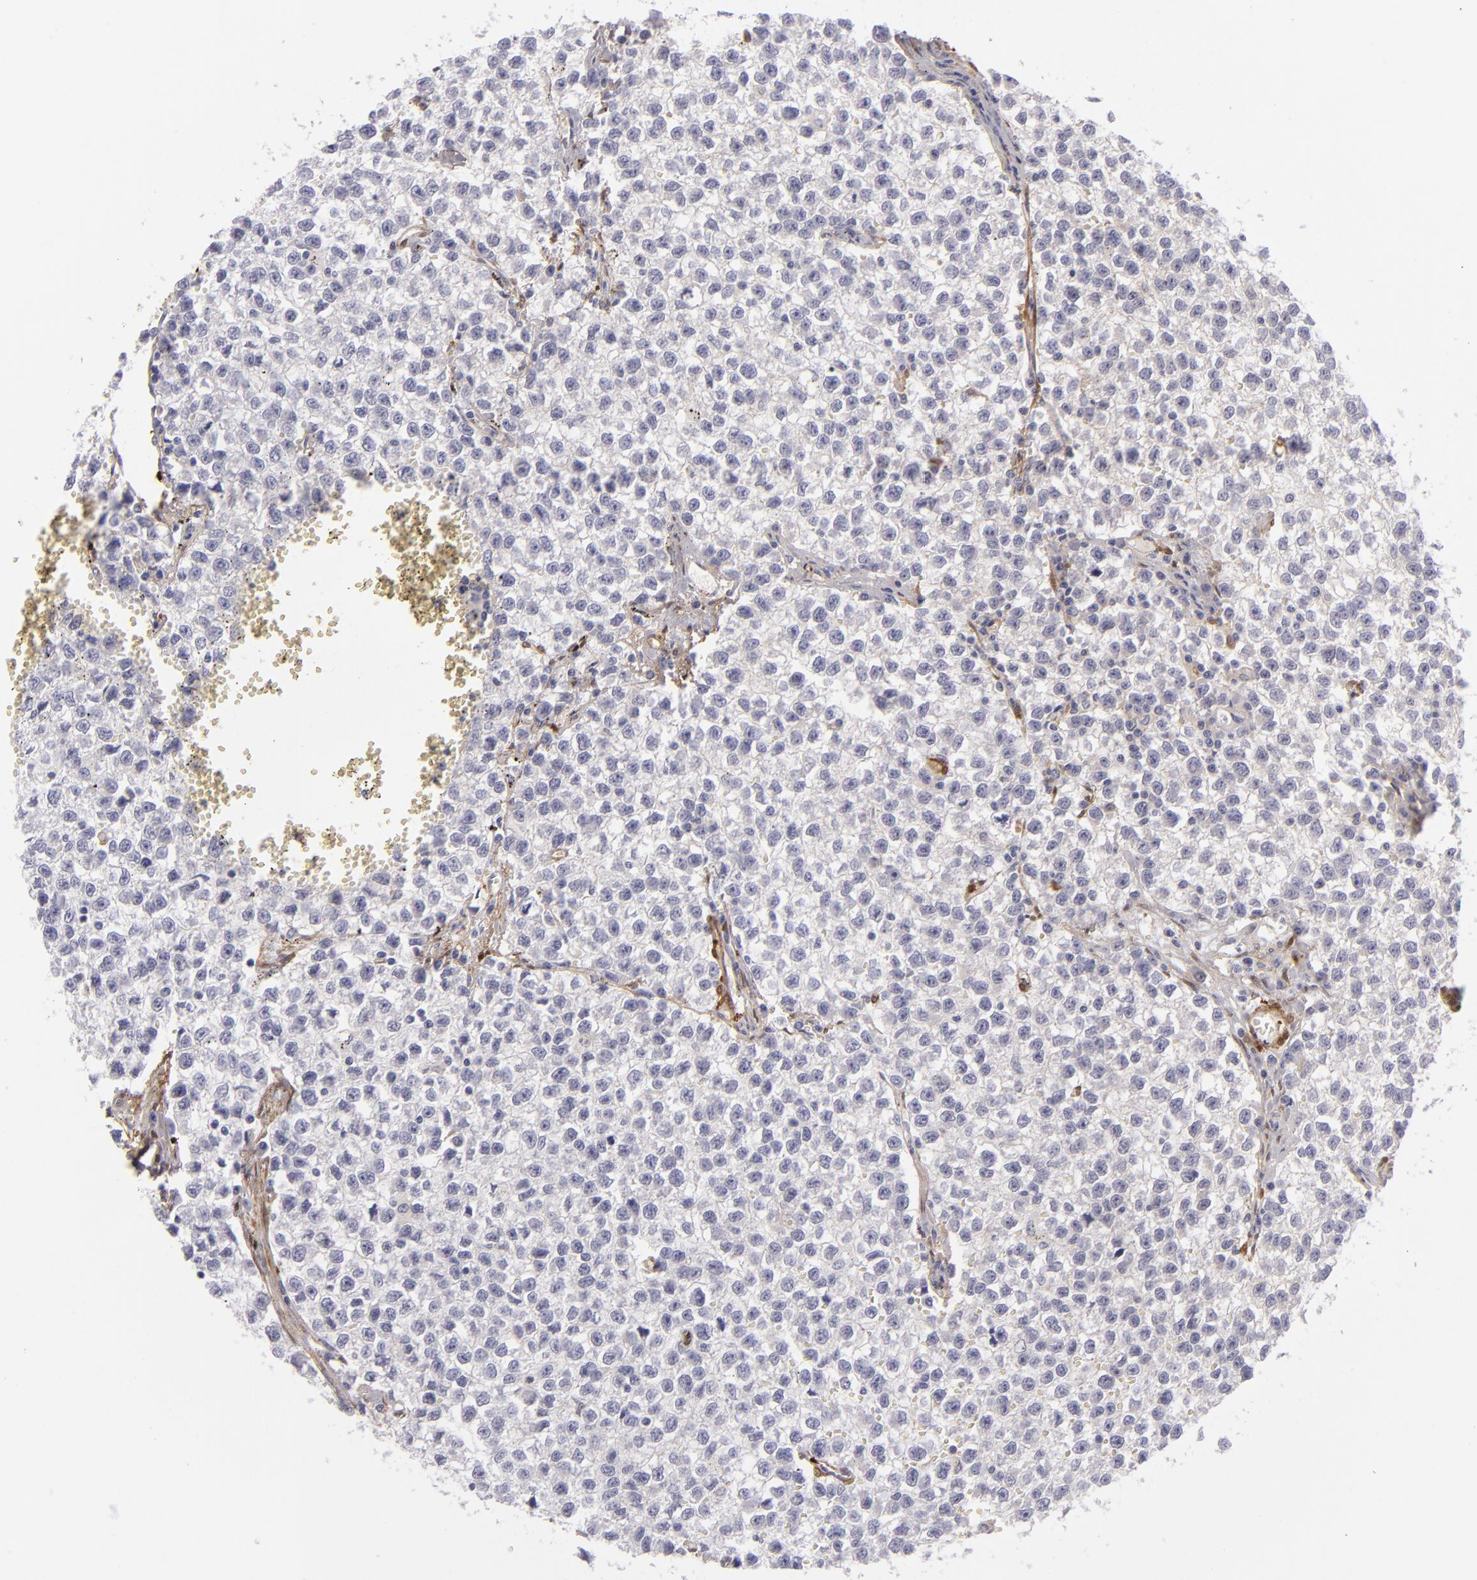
{"staining": {"intensity": "negative", "quantity": "none", "location": "none"}, "tissue": "testis cancer", "cell_type": "Tumor cells", "image_type": "cancer", "snomed": [{"axis": "morphology", "description": "Seminoma, NOS"}, {"axis": "topography", "description": "Testis"}], "caption": "This is a histopathology image of immunohistochemistry staining of seminoma (testis), which shows no expression in tumor cells. (DAB (3,3'-diaminobenzidine) IHC visualized using brightfield microscopy, high magnification).", "gene": "VCL", "patient": {"sex": "male", "age": 35}}